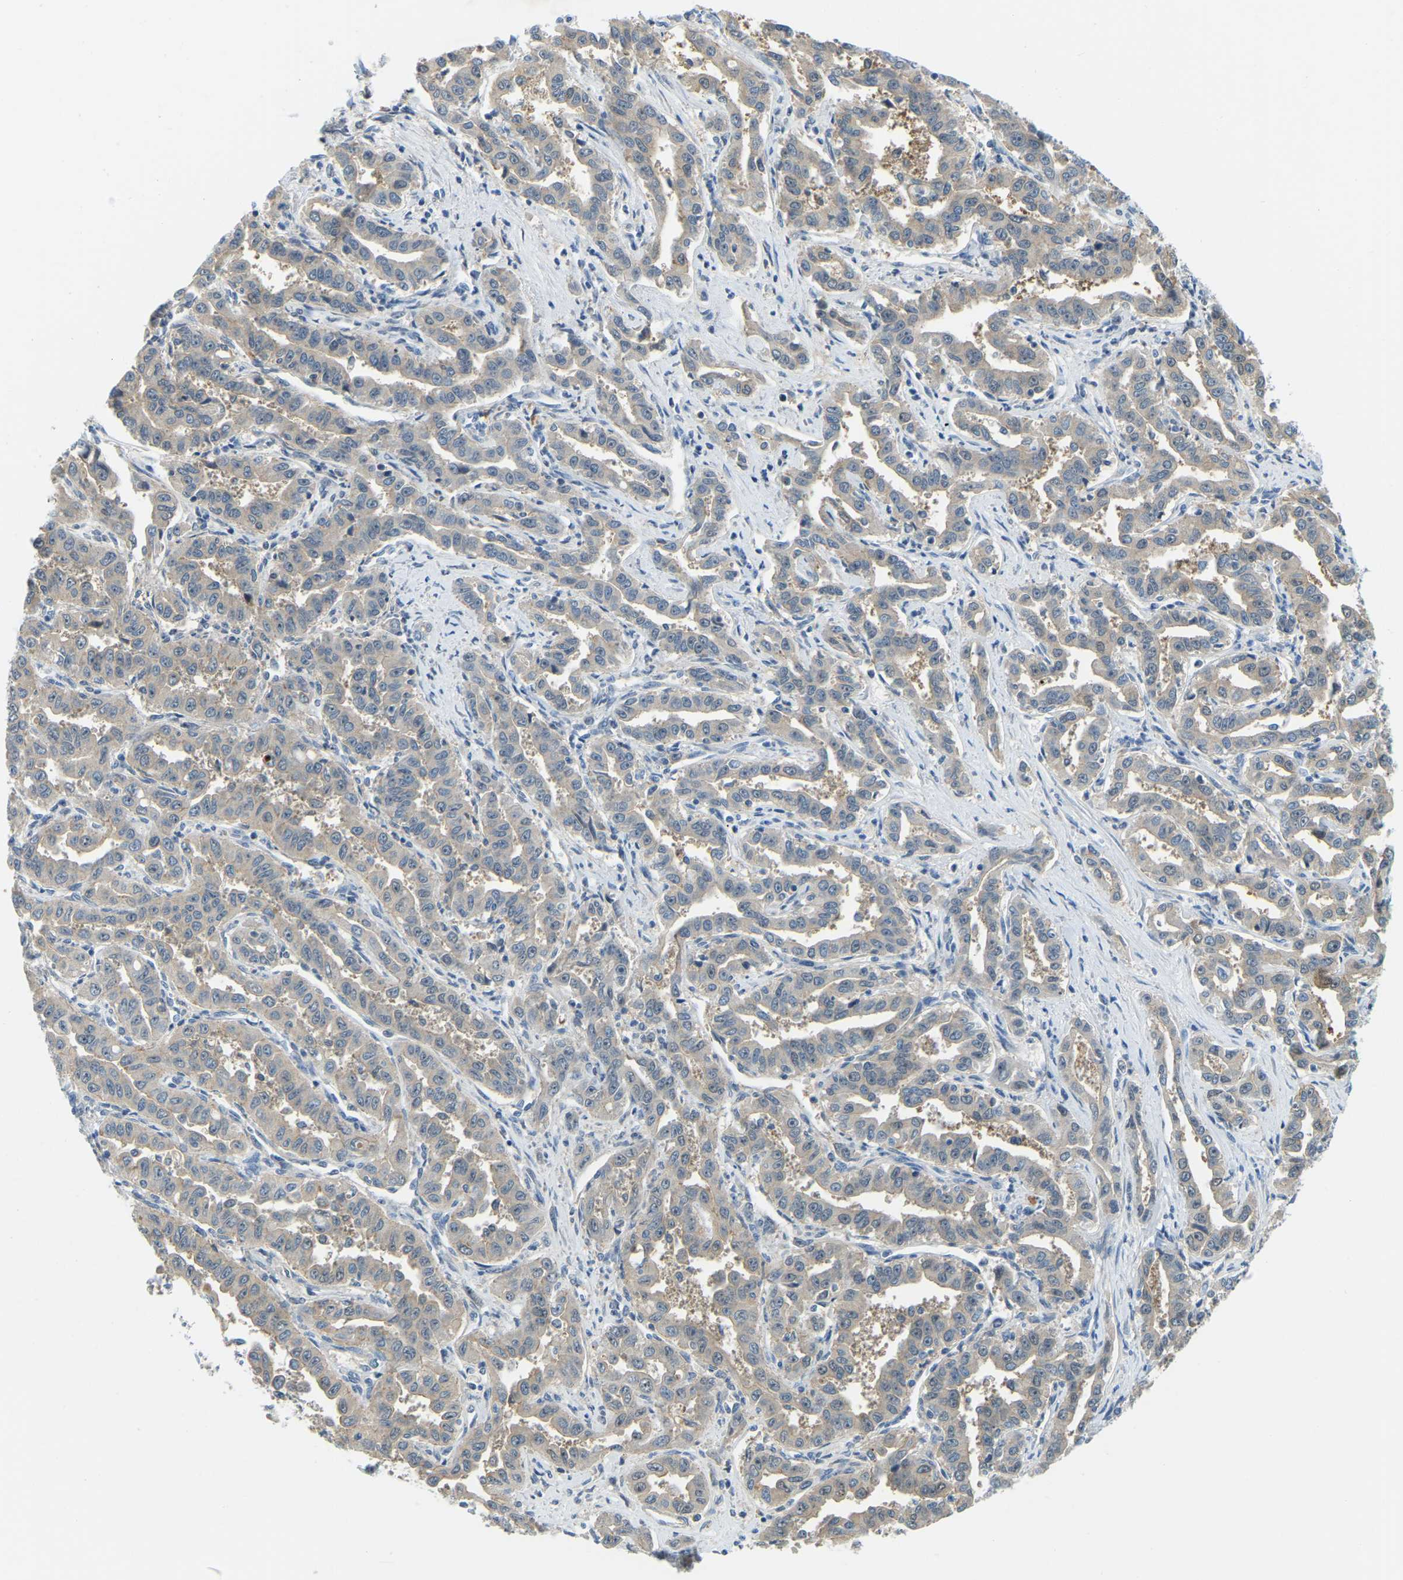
{"staining": {"intensity": "weak", "quantity": "<25%", "location": "cytoplasmic/membranous"}, "tissue": "liver cancer", "cell_type": "Tumor cells", "image_type": "cancer", "snomed": [{"axis": "morphology", "description": "Cholangiocarcinoma"}, {"axis": "topography", "description": "Liver"}], "caption": "Tumor cells show no significant staining in cholangiocarcinoma (liver).", "gene": "NME8", "patient": {"sex": "male", "age": 59}}